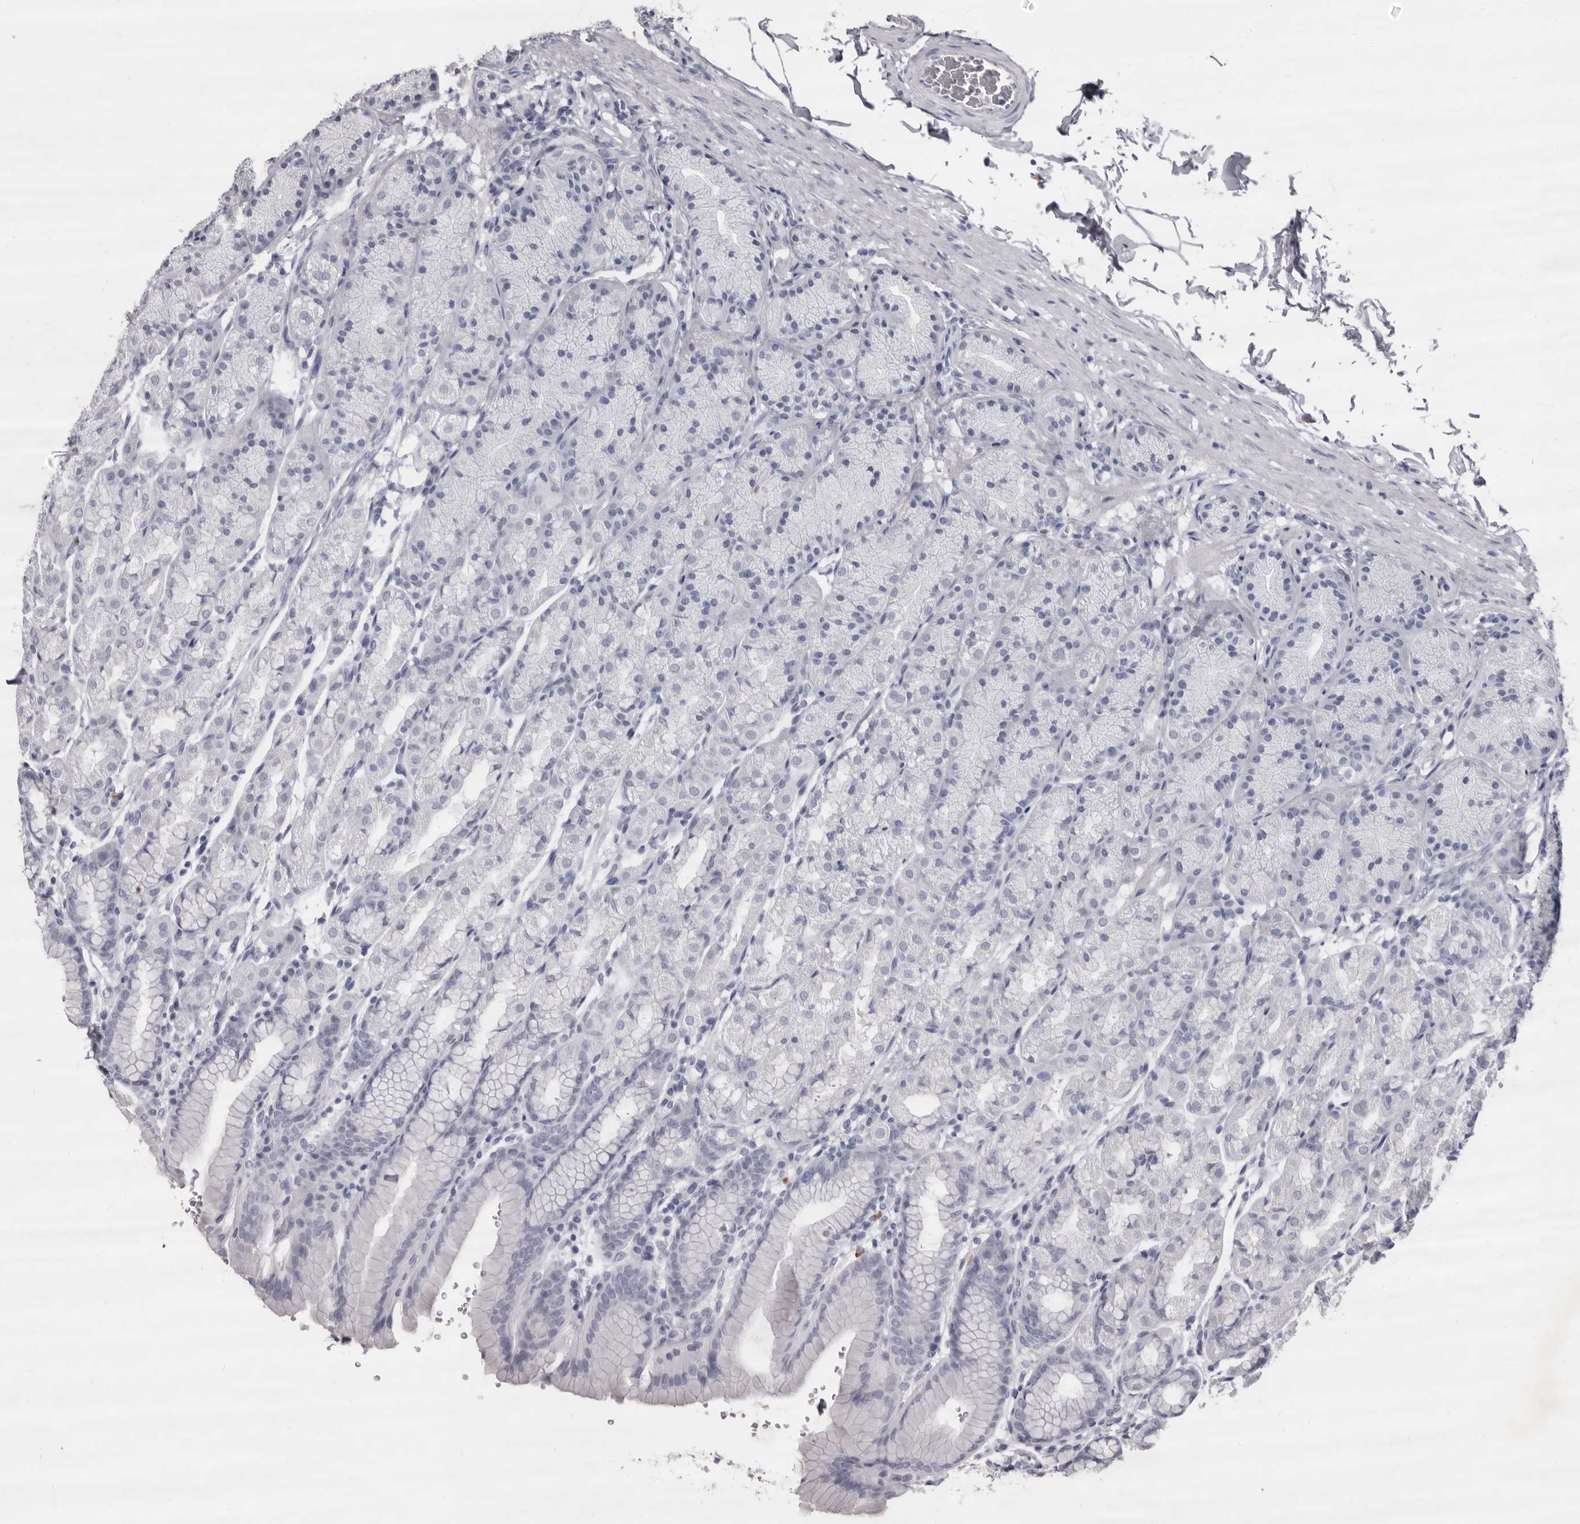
{"staining": {"intensity": "negative", "quantity": "none", "location": "none"}, "tissue": "stomach", "cell_type": "Glandular cells", "image_type": "normal", "snomed": [{"axis": "morphology", "description": "Normal tissue, NOS"}, {"axis": "topography", "description": "Stomach"}], "caption": "A high-resolution micrograph shows immunohistochemistry staining of normal stomach, which reveals no significant expression in glandular cells.", "gene": "GZMH", "patient": {"sex": "male", "age": 42}}